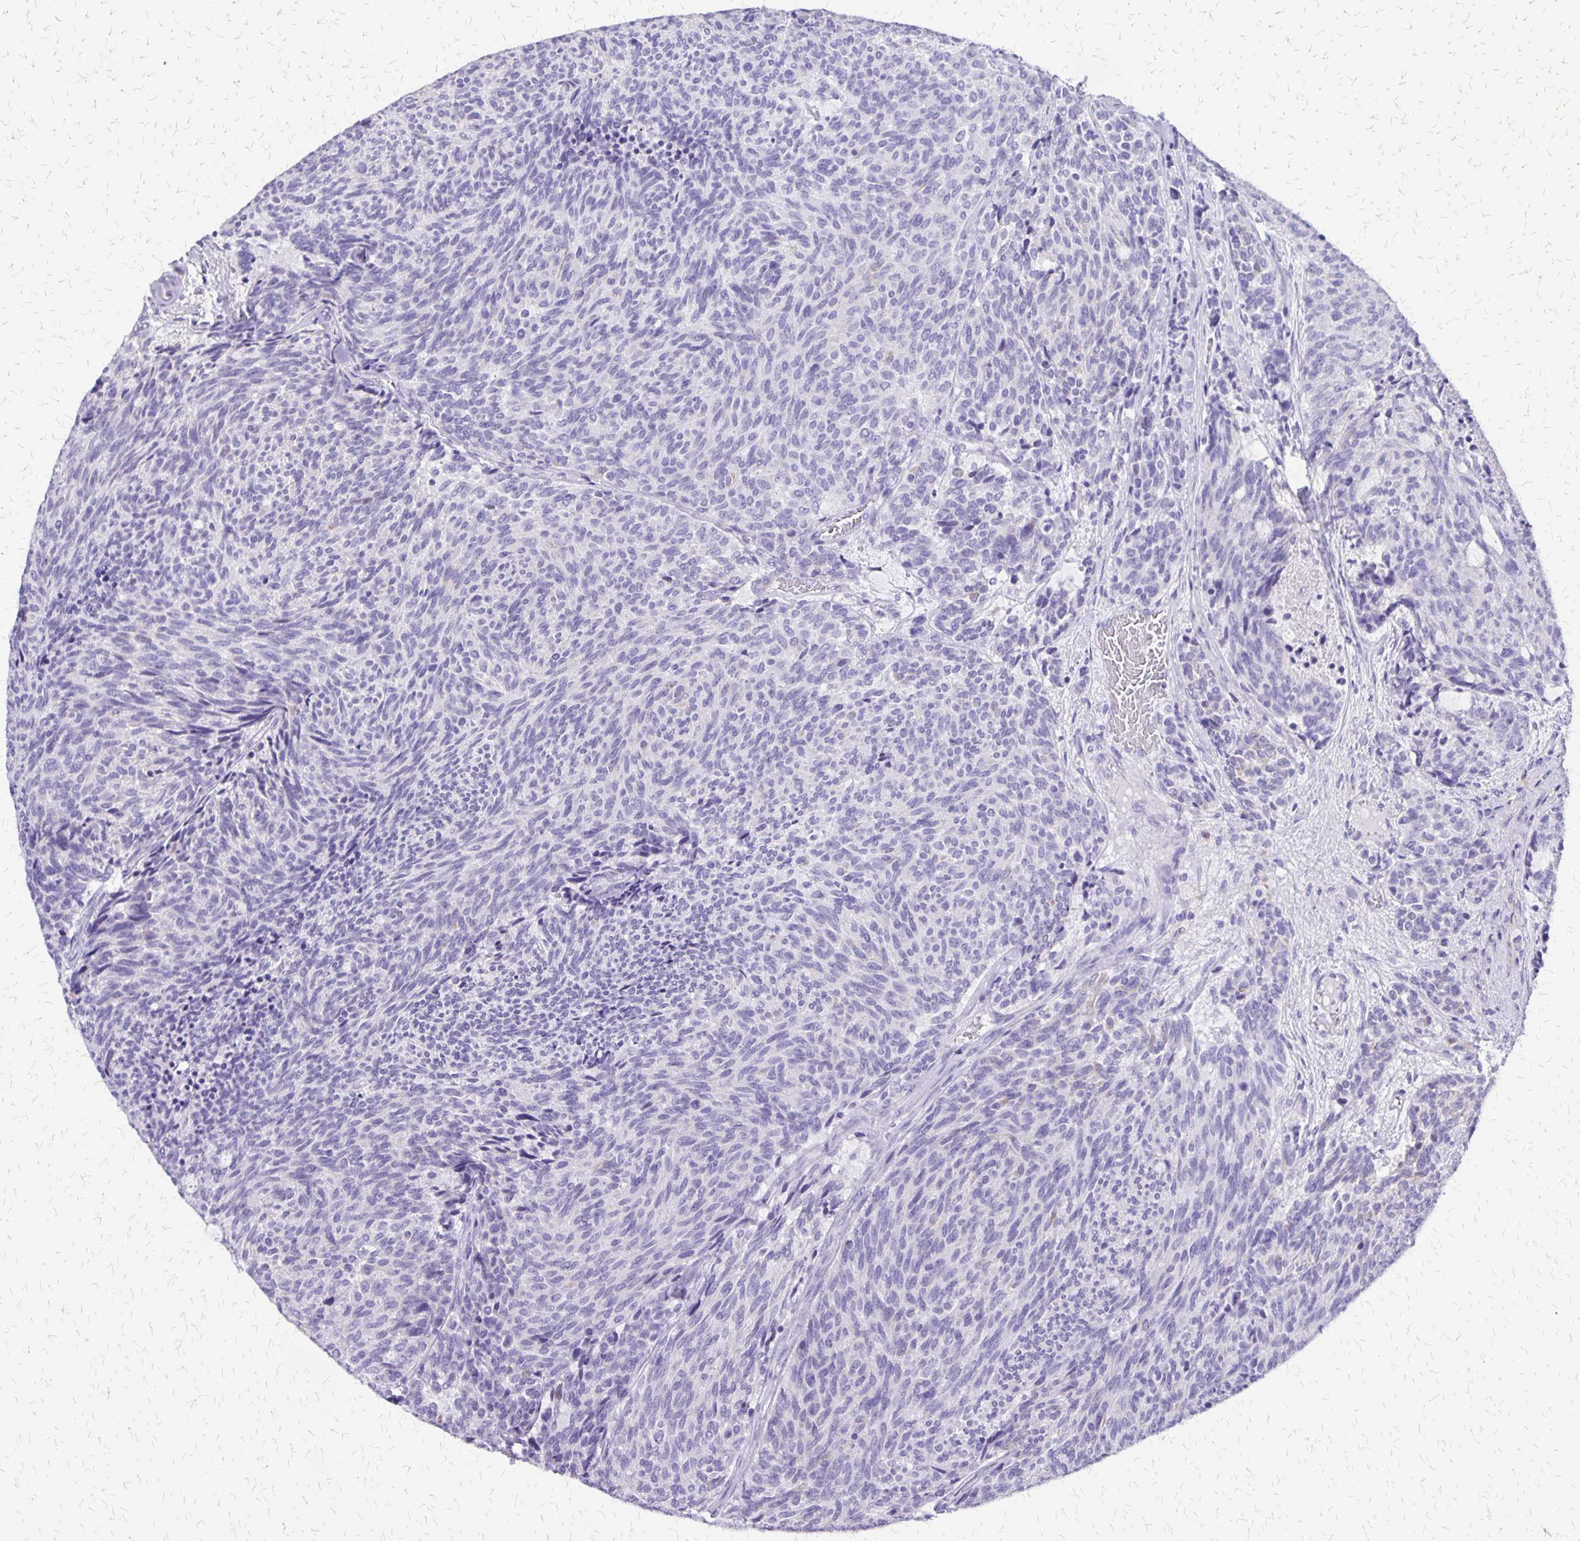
{"staining": {"intensity": "negative", "quantity": "none", "location": "none"}, "tissue": "carcinoid", "cell_type": "Tumor cells", "image_type": "cancer", "snomed": [{"axis": "morphology", "description": "Carcinoid, malignant, NOS"}, {"axis": "topography", "description": "Pancreas"}], "caption": "Immunohistochemistry (IHC) micrograph of carcinoid stained for a protein (brown), which reveals no expression in tumor cells.", "gene": "SLC13A2", "patient": {"sex": "female", "age": 54}}